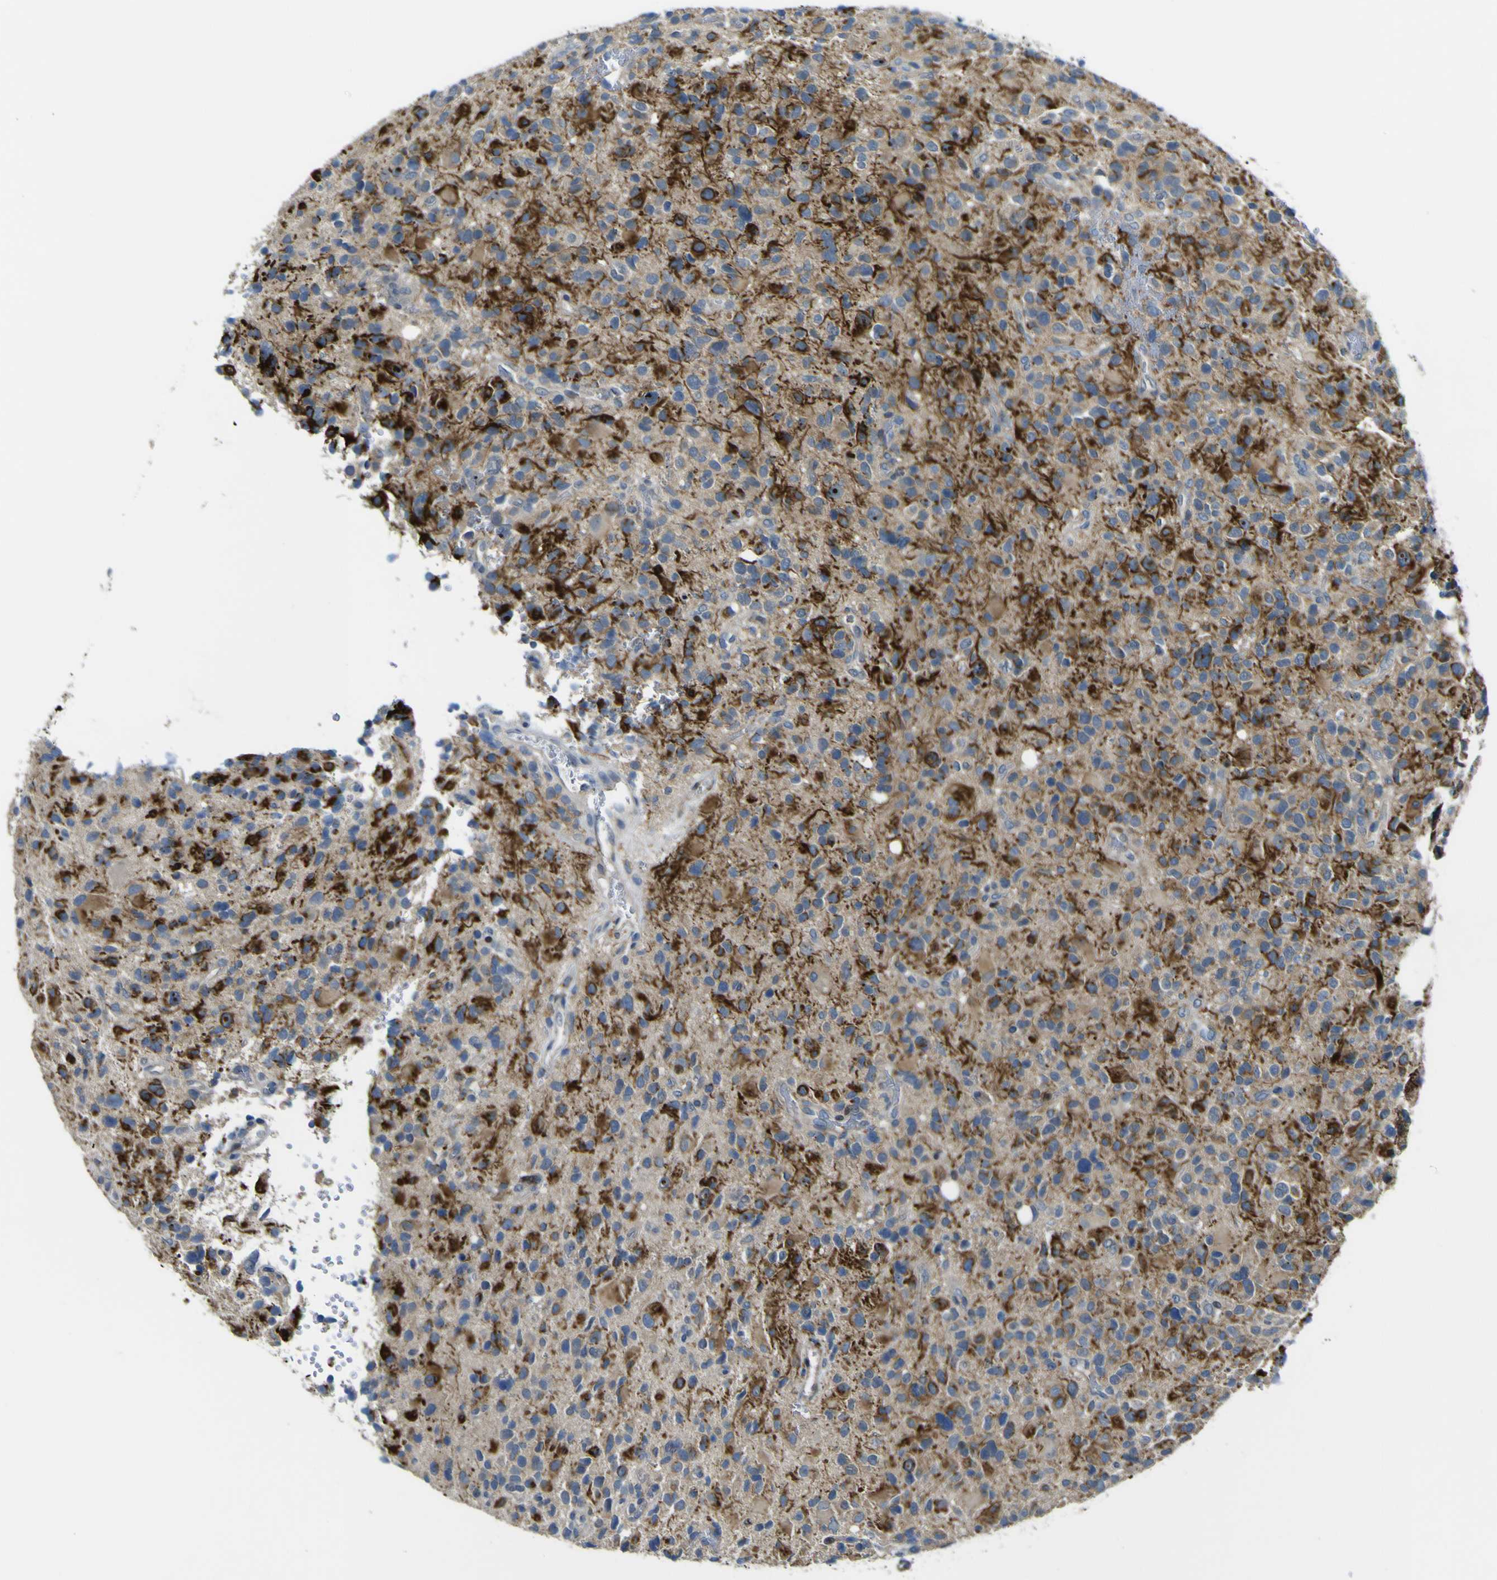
{"staining": {"intensity": "moderate", "quantity": "25%-75%", "location": "cytoplasmic/membranous"}, "tissue": "glioma", "cell_type": "Tumor cells", "image_type": "cancer", "snomed": [{"axis": "morphology", "description": "Glioma, malignant, High grade"}, {"axis": "topography", "description": "Brain"}], "caption": "Immunohistochemical staining of glioma demonstrates medium levels of moderate cytoplasmic/membranous expression in about 25%-75% of tumor cells. The staining was performed using DAB to visualize the protein expression in brown, while the nuclei were stained in blue with hematoxylin (Magnification: 20x).", "gene": "LBHD1", "patient": {"sex": "male", "age": 48}}